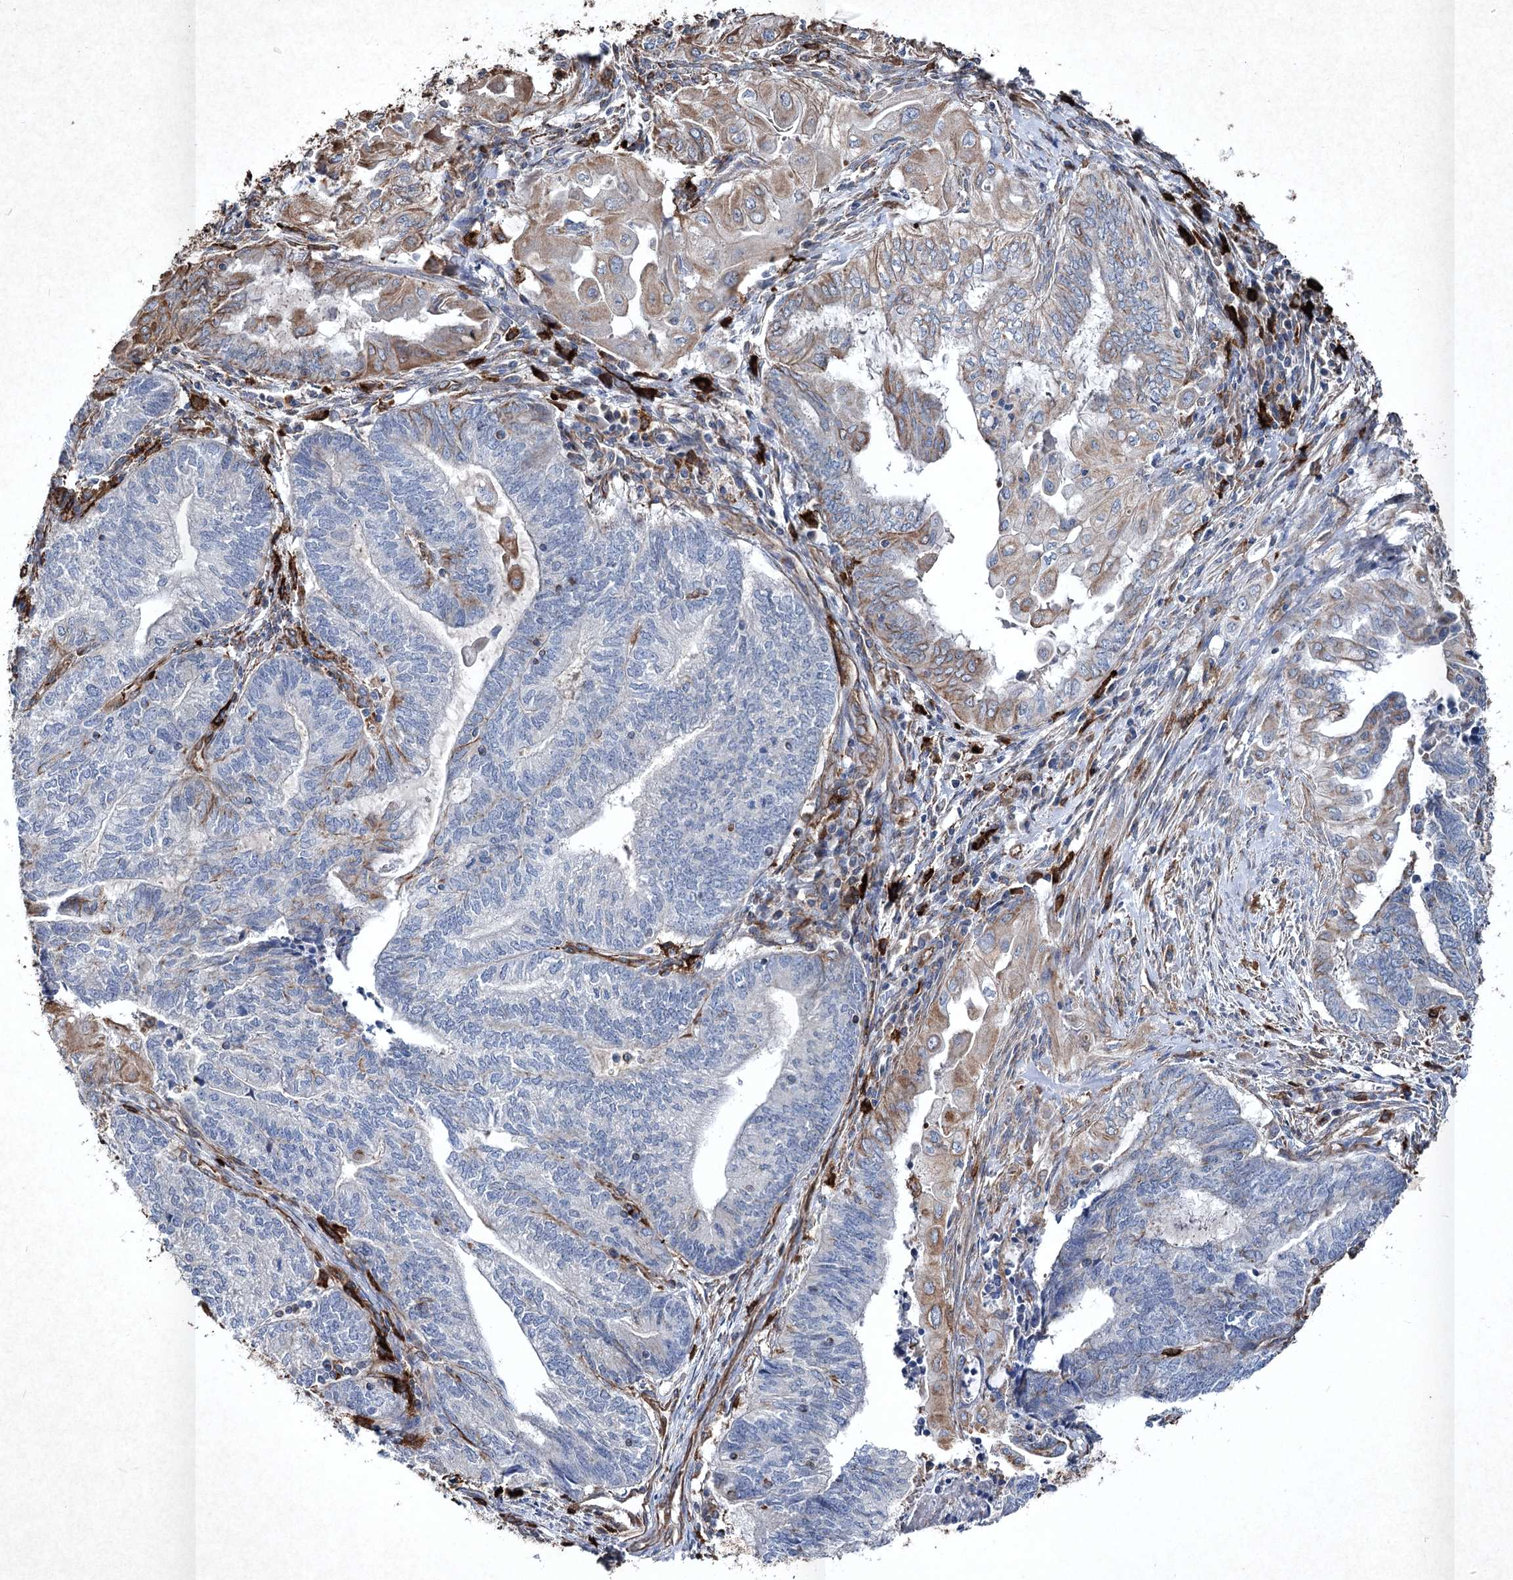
{"staining": {"intensity": "moderate", "quantity": "<25%", "location": "cytoplasmic/membranous"}, "tissue": "endometrial cancer", "cell_type": "Tumor cells", "image_type": "cancer", "snomed": [{"axis": "morphology", "description": "Adenocarcinoma, NOS"}, {"axis": "topography", "description": "Uterus"}, {"axis": "topography", "description": "Endometrium"}], "caption": "A high-resolution histopathology image shows immunohistochemistry (IHC) staining of endometrial cancer (adenocarcinoma), which shows moderate cytoplasmic/membranous expression in about <25% of tumor cells.", "gene": "CLEC4M", "patient": {"sex": "female", "age": 70}}